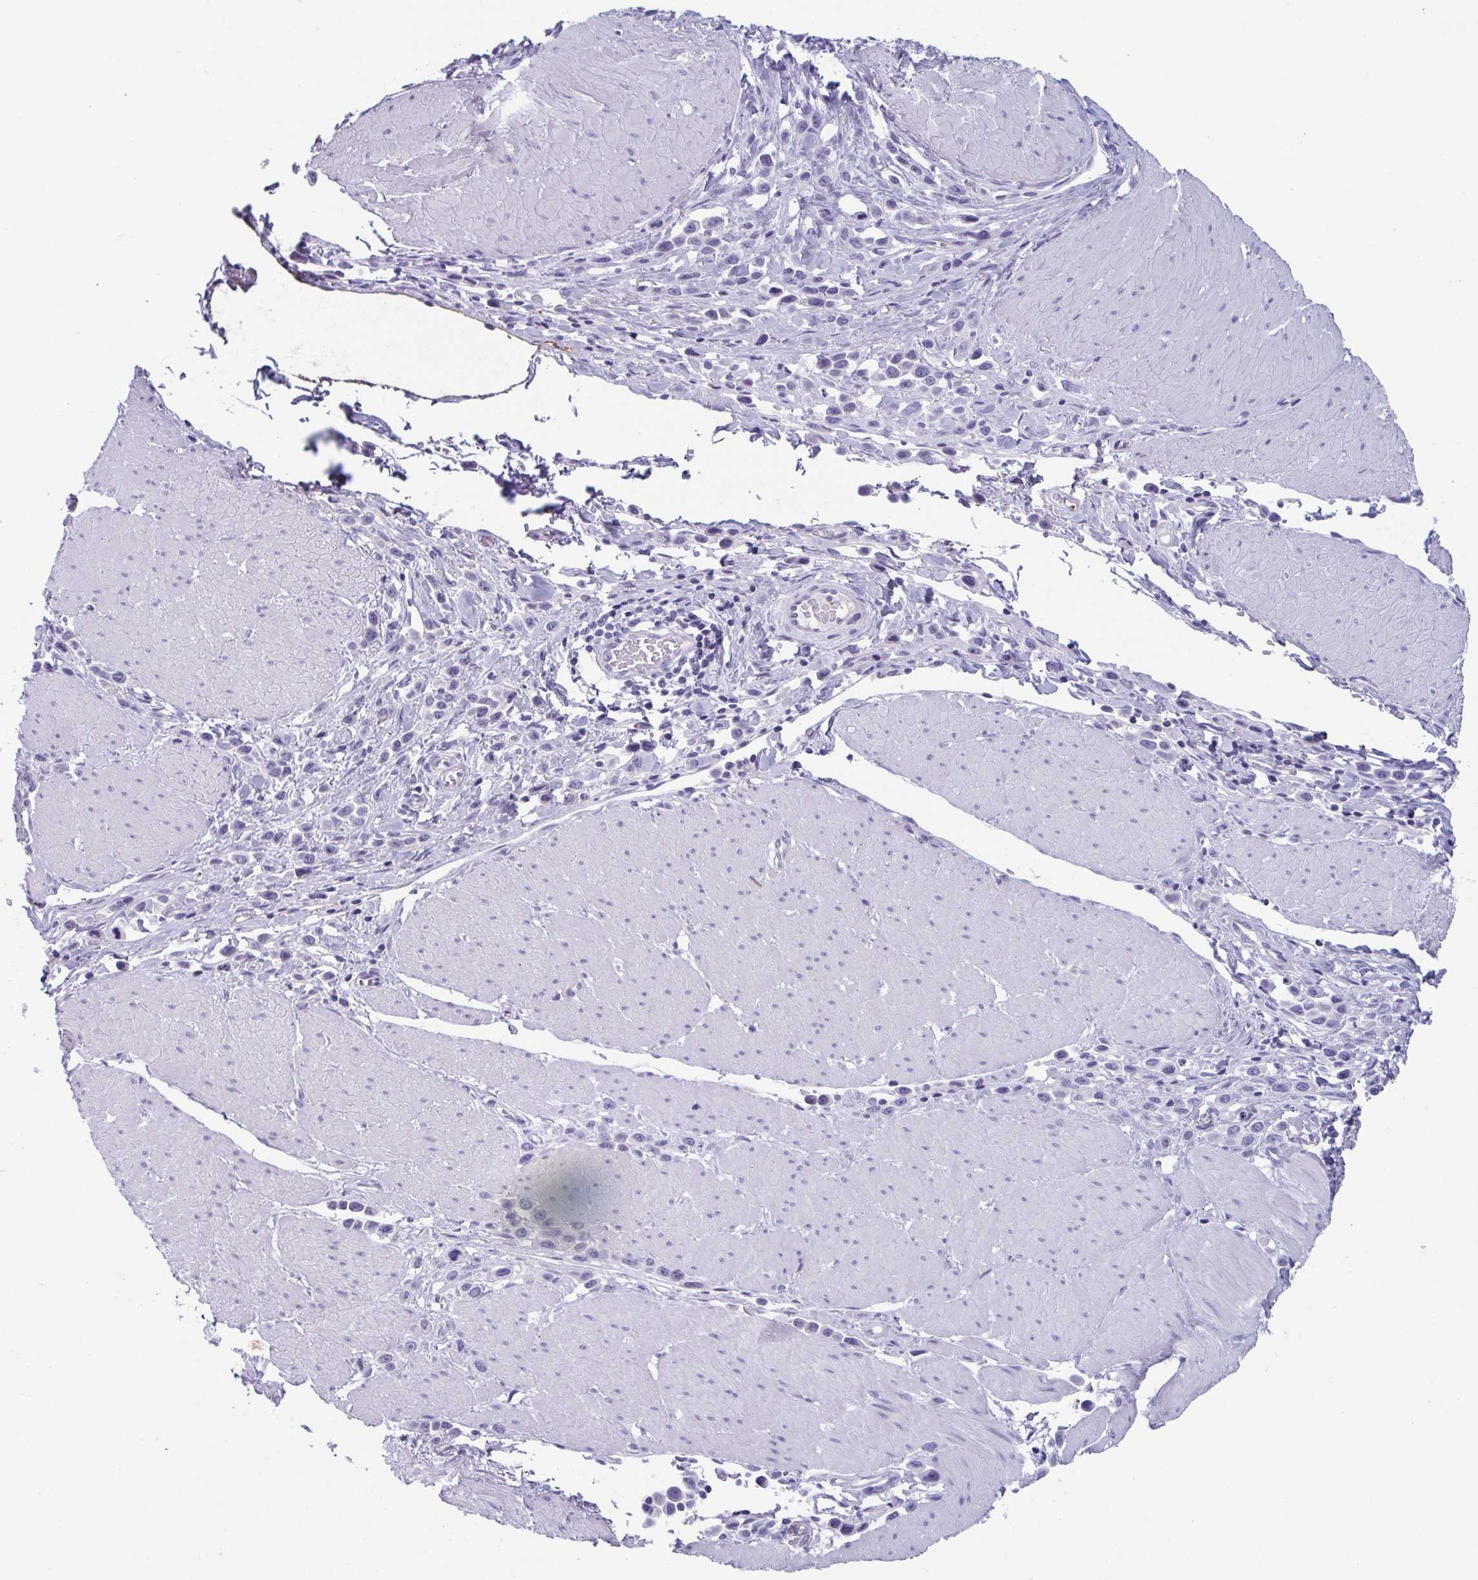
{"staining": {"intensity": "negative", "quantity": "none", "location": "none"}, "tissue": "stomach cancer", "cell_type": "Tumor cells", "image_type": "cancer", "snomed": [{"axis": "morphology", "description": "Adenocarcinoma, NOS"}, {"axis": "topography", "description": "Stomach"}], "caption": "IHC photomicrograph of human stomach cancer (adenocarcinoma) stained for a protein (brown), which exhibits no positivity in tumor cells.", "gene": "LYRM2", "patient": {"sex": "male", "age": 47}}